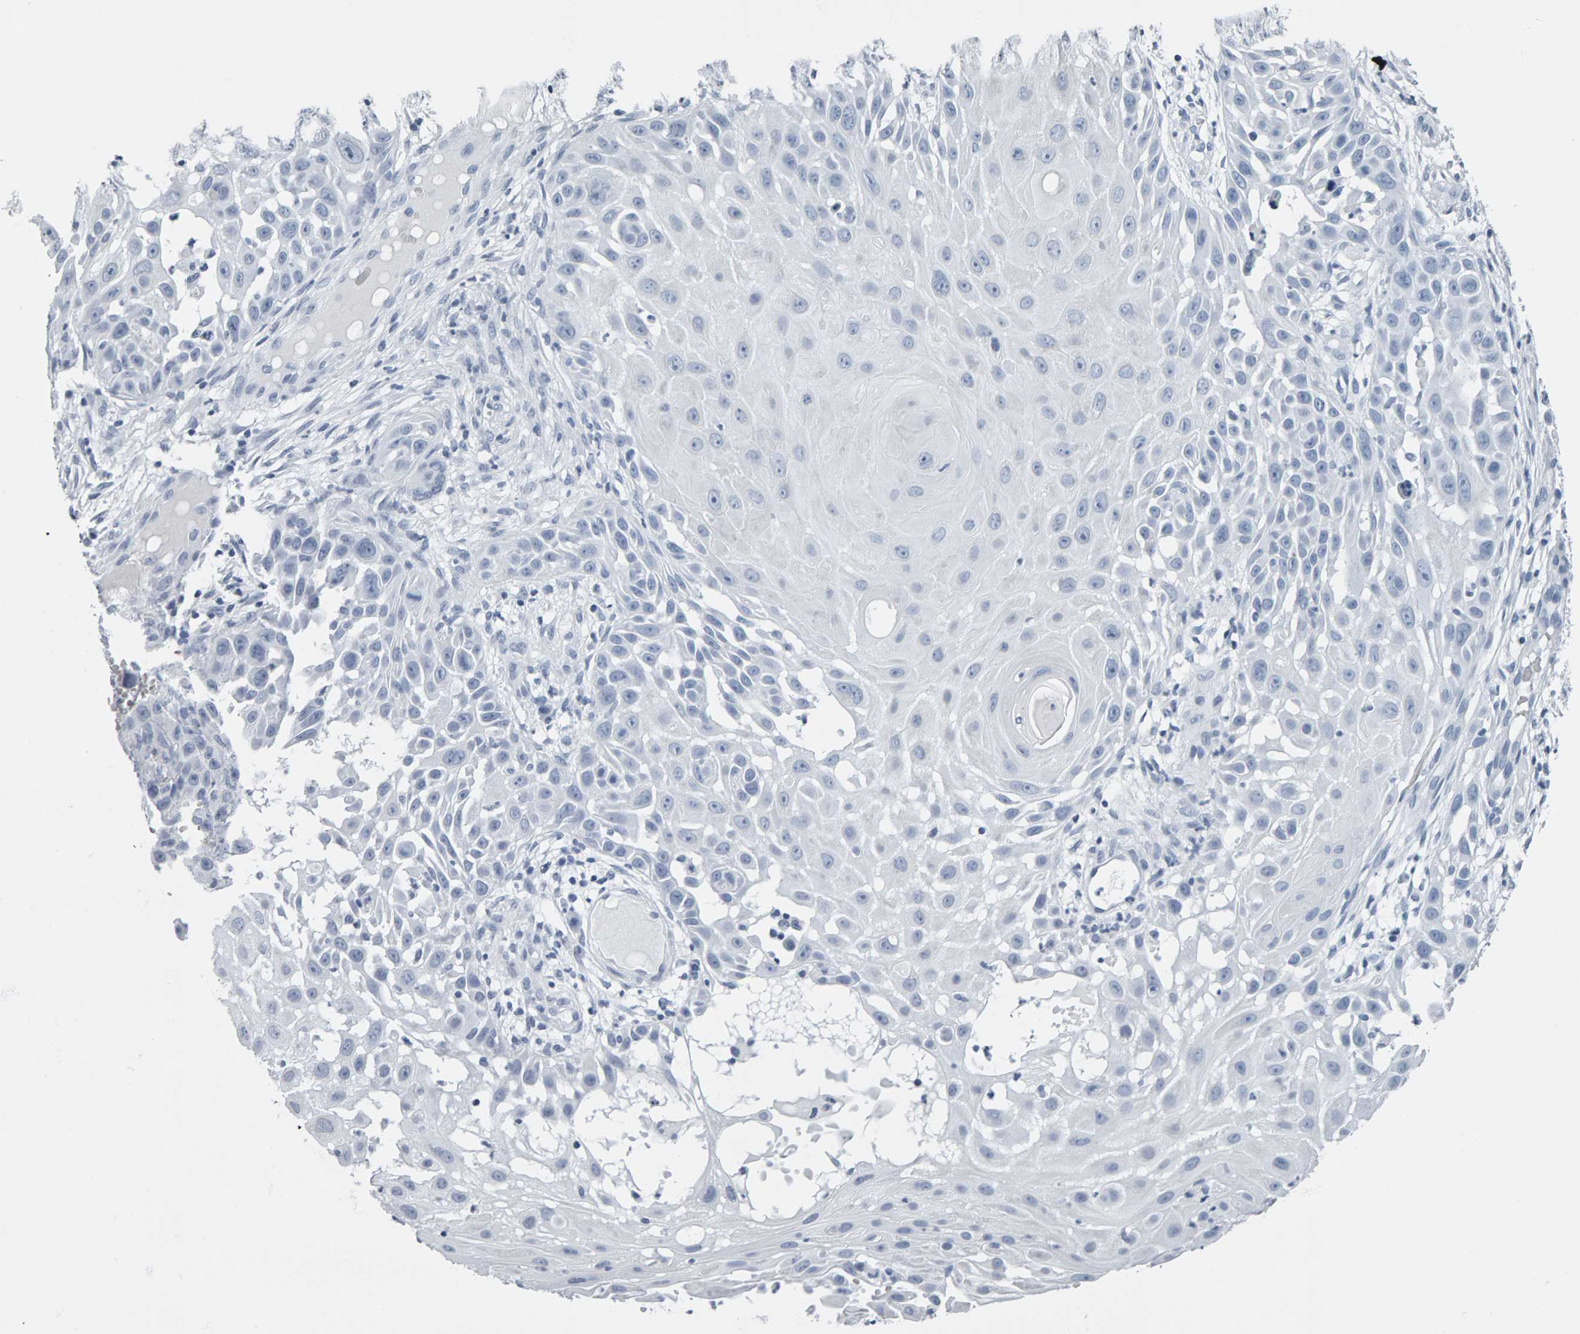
{"staining": {"intensity": "negative", "quantity": "none", "location": "none"}, "tissue": "skin cancer", "cell_type": "Tumor cells", "image_type": "cancer", "snomed": [{"axis": "morphology", "description": "Squamous cell carcinoma, NOS"}, {"axis": "topography", "description": "Skin"}], "caption": "Immunohistochemistry image of human squamous cell carcinoma (skin) stained for a protein (brown), which reveals no expression in tumor cells.", "gene": "SPACA3", "patient": {"sex": "female", "age": 44}}